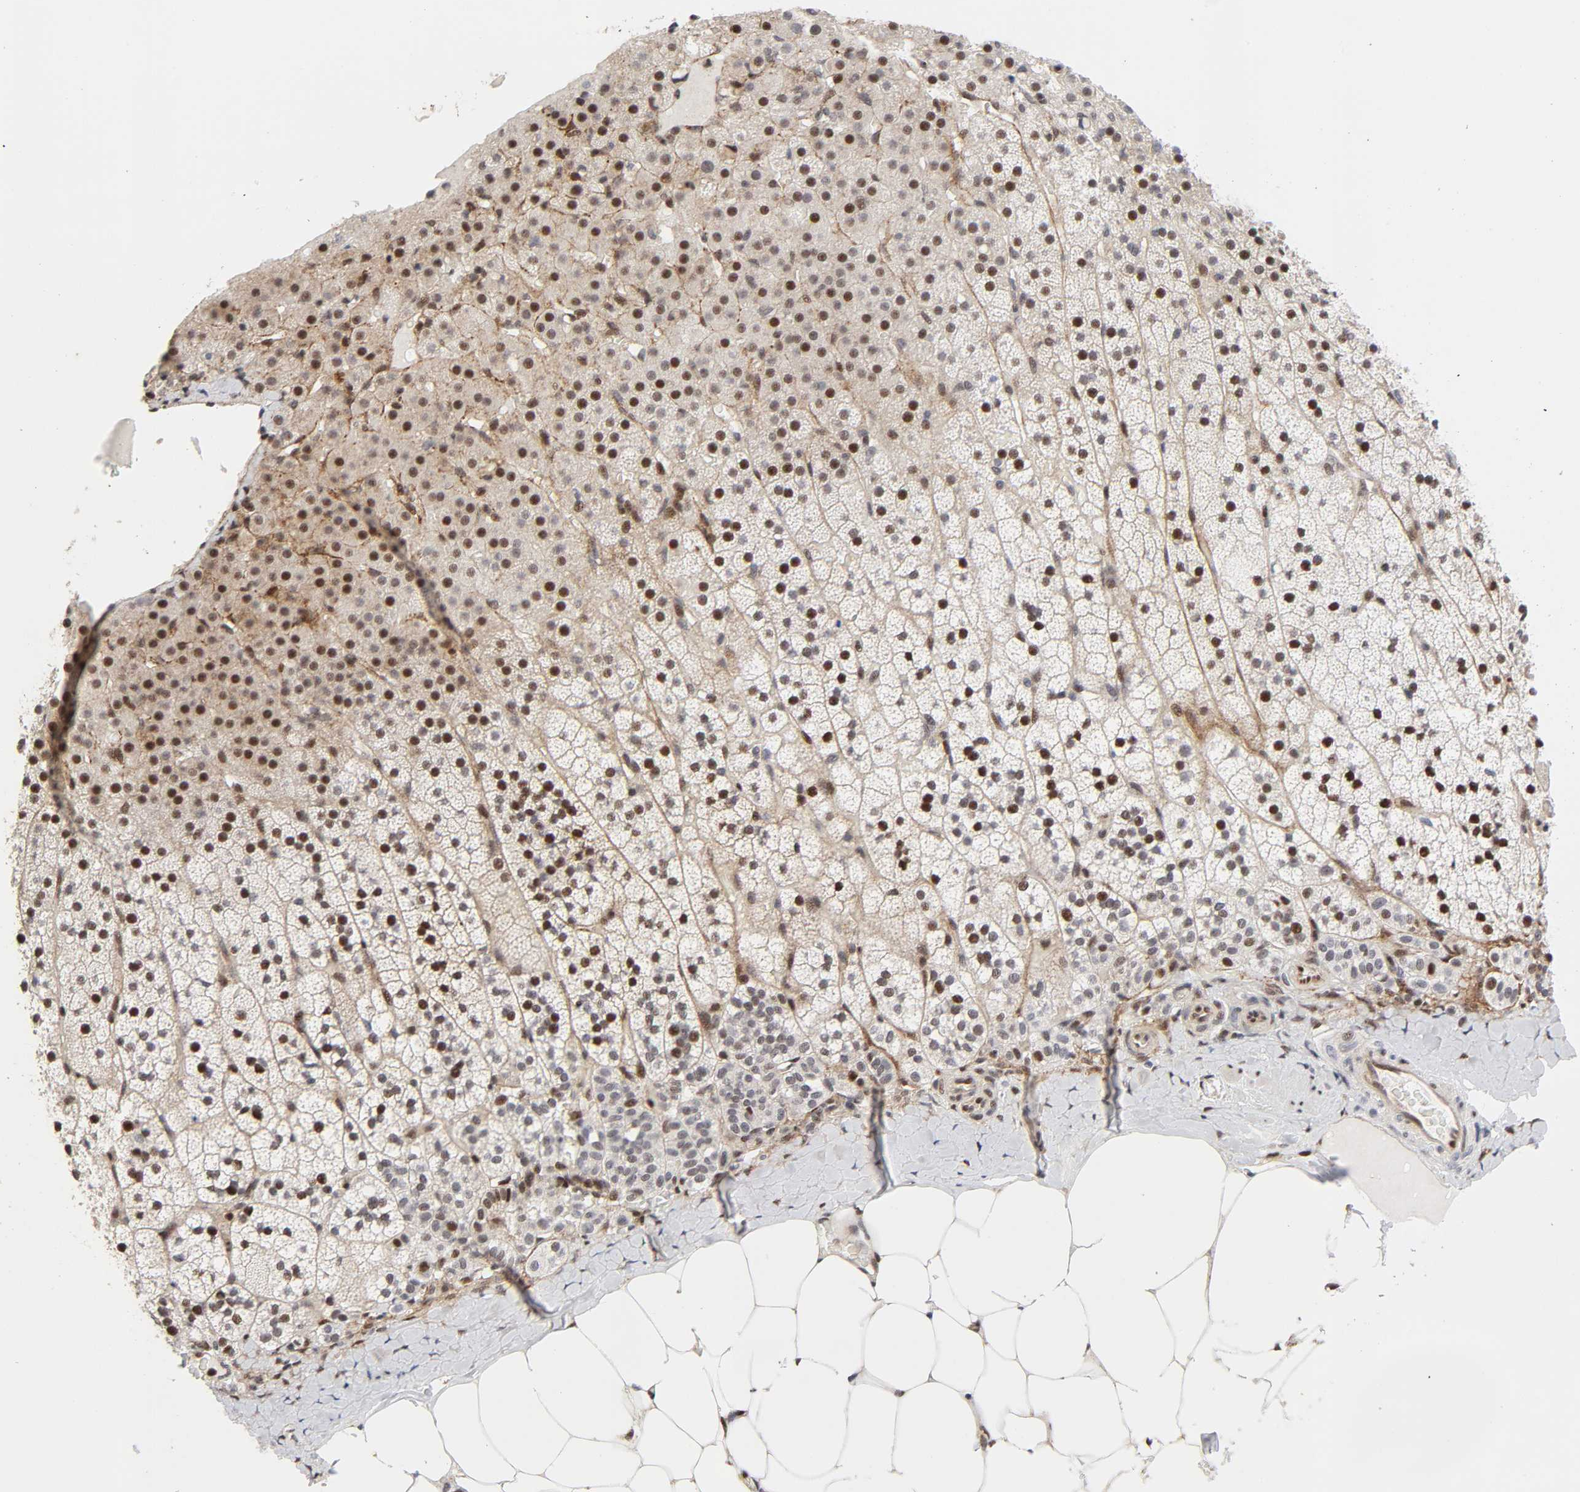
{"staining": {"intensity": "strong", "quantity": ">75%", "location": "nuclear"}, "tissue": "adrenal gland", "cell_type": "Glandular cells", "image_type": "normal", "snomed": [{"axis": "morphology", "description": "Normal tissue, NOS"}, {"axis": "topography", "description": "Adrenal gland"}], "caption": "Adrenal gland stained with DAB immunohistochemistry (IHC) exhibits high levels of strong nuclear staining in approximately >75% of glandular cells.", "gene": "STK38", "patient": {"sex": "male", "age": 35}}